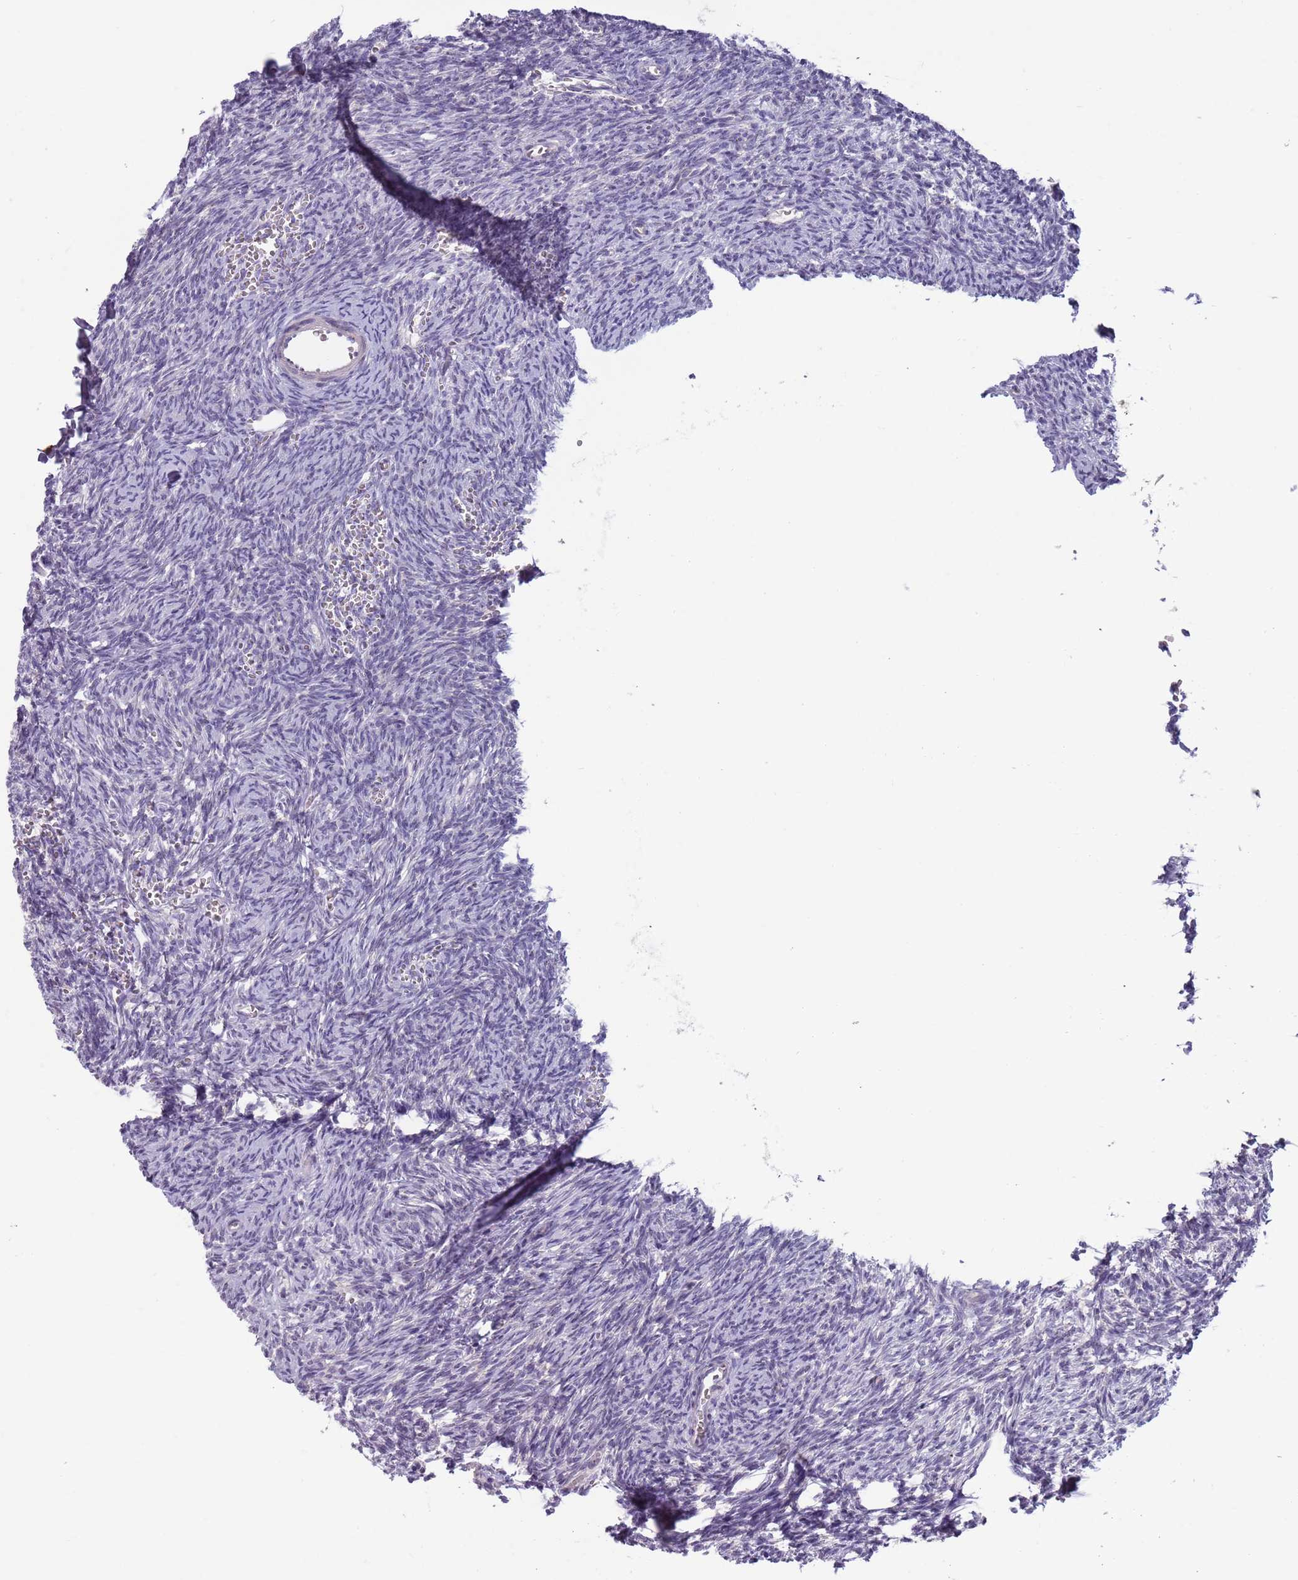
{"staining": {"intensity": "negative", "quantity": "none", "location": "none"}, "tissue": "ovary", "cell_type": "Ovarian stroma cells", "image_type": "normal", "snomed": [{"axis": "morphology", "description": "Normal tissue, NOS"}, {"axis": "topography", "description": "Ovary"}], "caption": "Ovarian stroma cells show no significant protein expression in unremarkable ovary. (Brightfield microscopy of DAB immunohistochemistry at high magnification).", "gene": "LTB", "patient": {"sex": "female", "age": 39}}